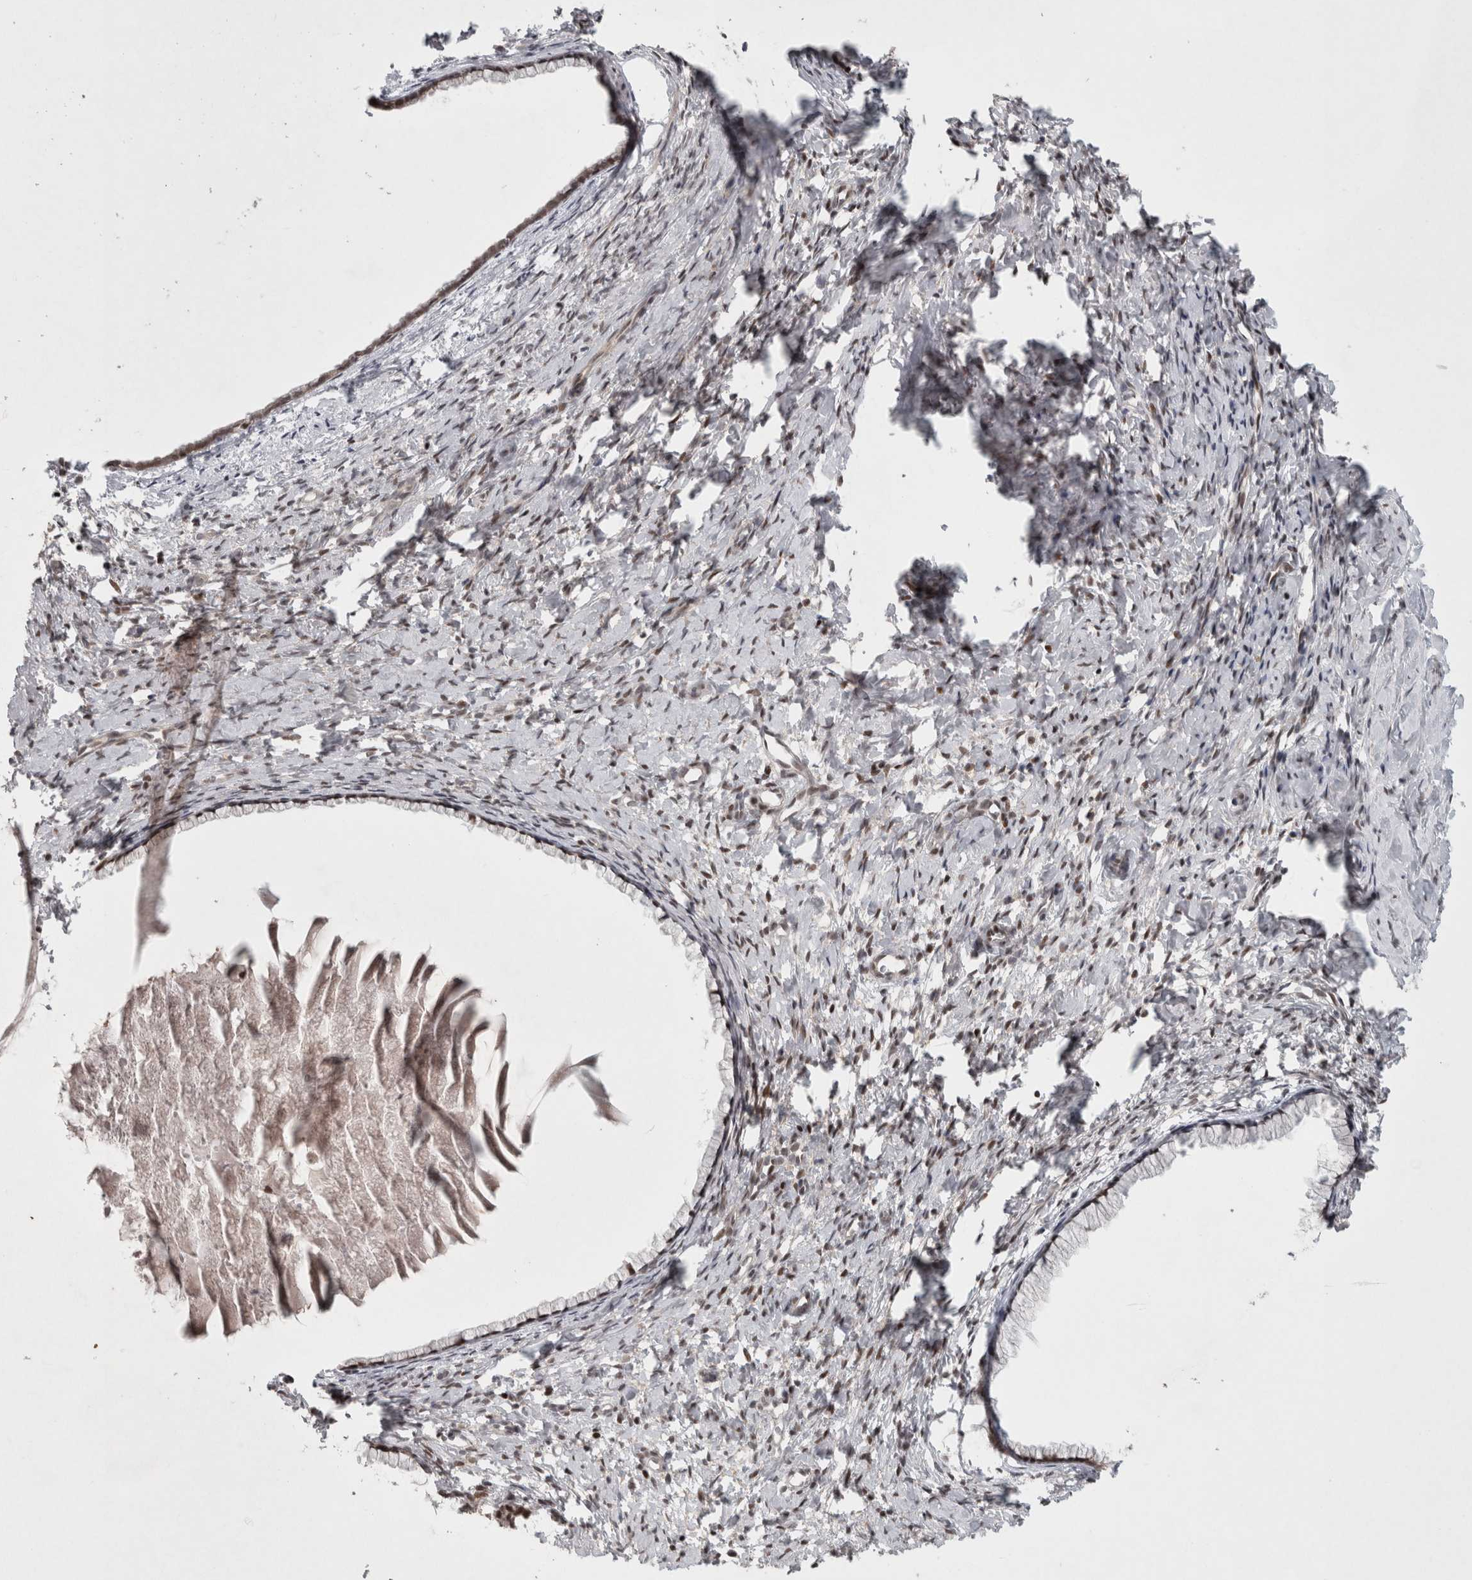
{"staining": {"intensity": "moderate", "quantity": "25%-75%", "location": "cytoplasmic/membranous,nuclear"}, "tissue": "cervix", "cell_type": "Glandular cells", "image_type": "normal", "snomed": [{"axis": "morphology", "description": "Normal tissue, NOS"}, {"axis": "topography", "description": "Cervix"}], "caption": "Protein staining of unremarkable cervix displays moderate cytoplasmic/membranous,nuclear positivity in approximately 25%-75% of glandular cells.", "gene": "KDM8", "patient": {"sex": "female", "age": 75}}